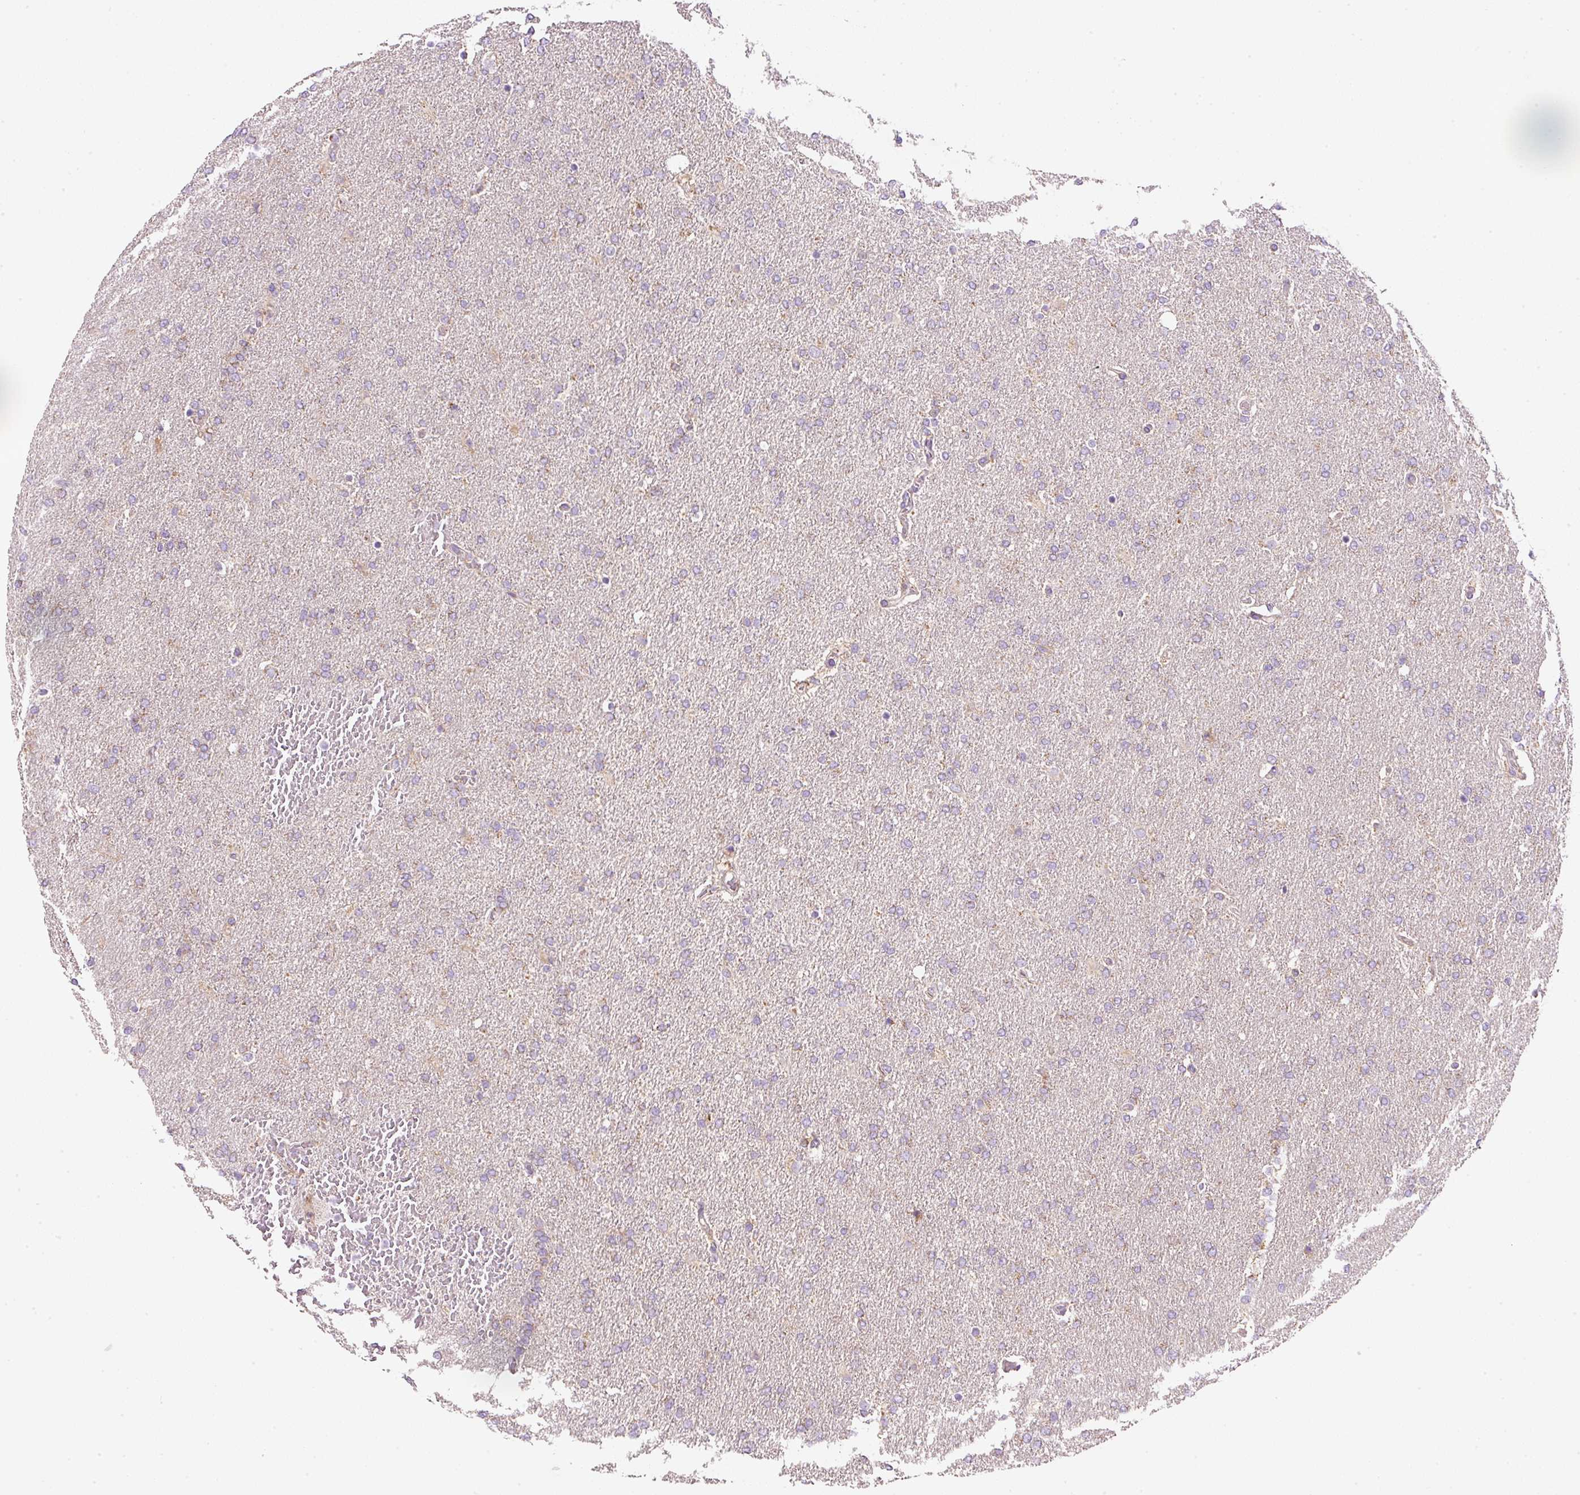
{"staining": {"intensity": "weak", "quantity": ">75%", "location": "cytoplasmic/membranous"}, "tissue": "glioma", "cell_type": "Tumor cells", "image_type": "cancer", "snomed": [{"axis": "morphology", "description": "Glioma, malignant, High grade"}, {"axis": "topography", "description": "Brain"}], "caption": "Tumor cells demonstrate weak cytoplasmic/membranous expression in approximately >75% of cells in glioma. Immunohistochemistry (ihc) stains the protein of interest in brown and the nuclei are stained blue.", "gene": "NDUFA1", "patient": {"sex": "male", "age": 72}}